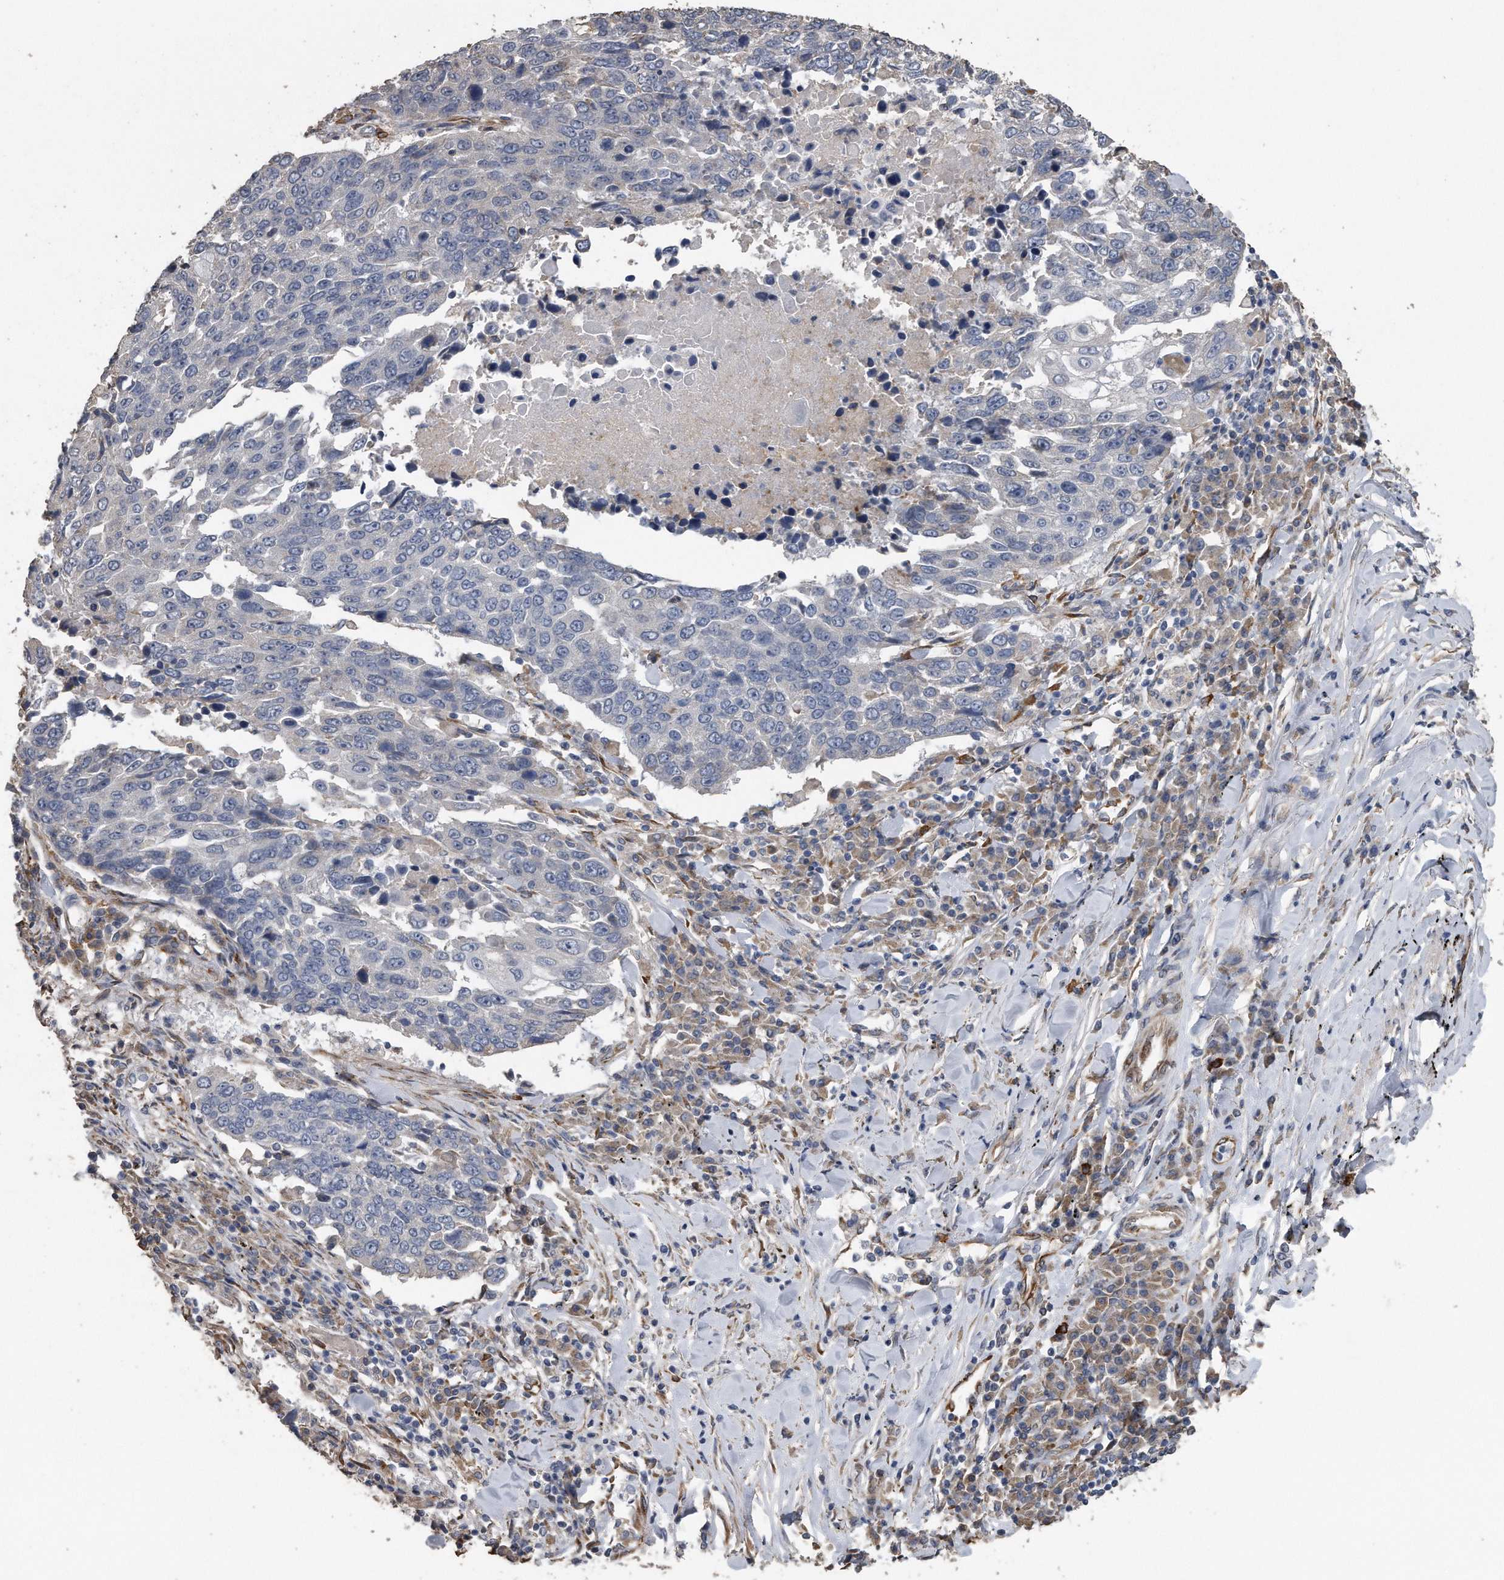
{"staining": {"intensity": "negative", "quantity": "none", "location": "none"}, "tissue": "lung cancer", "cell_type": "Tumor cells", "image_type": "cancer", "snomed": [{"axis": "morphology", "description": "Squamous cell carcinoma, NOS"}, {"axis": "topography", "description": "Lung"}], "caption": "High power microscopy photomicrograph of an immunohistochemistry (IHC) micrograph of lung cancer (squamous cell carcinoma), revealing no significant expression in tumor cells.", "gene": "PCLO", "patient": {"sex": "male", "age": 66}}